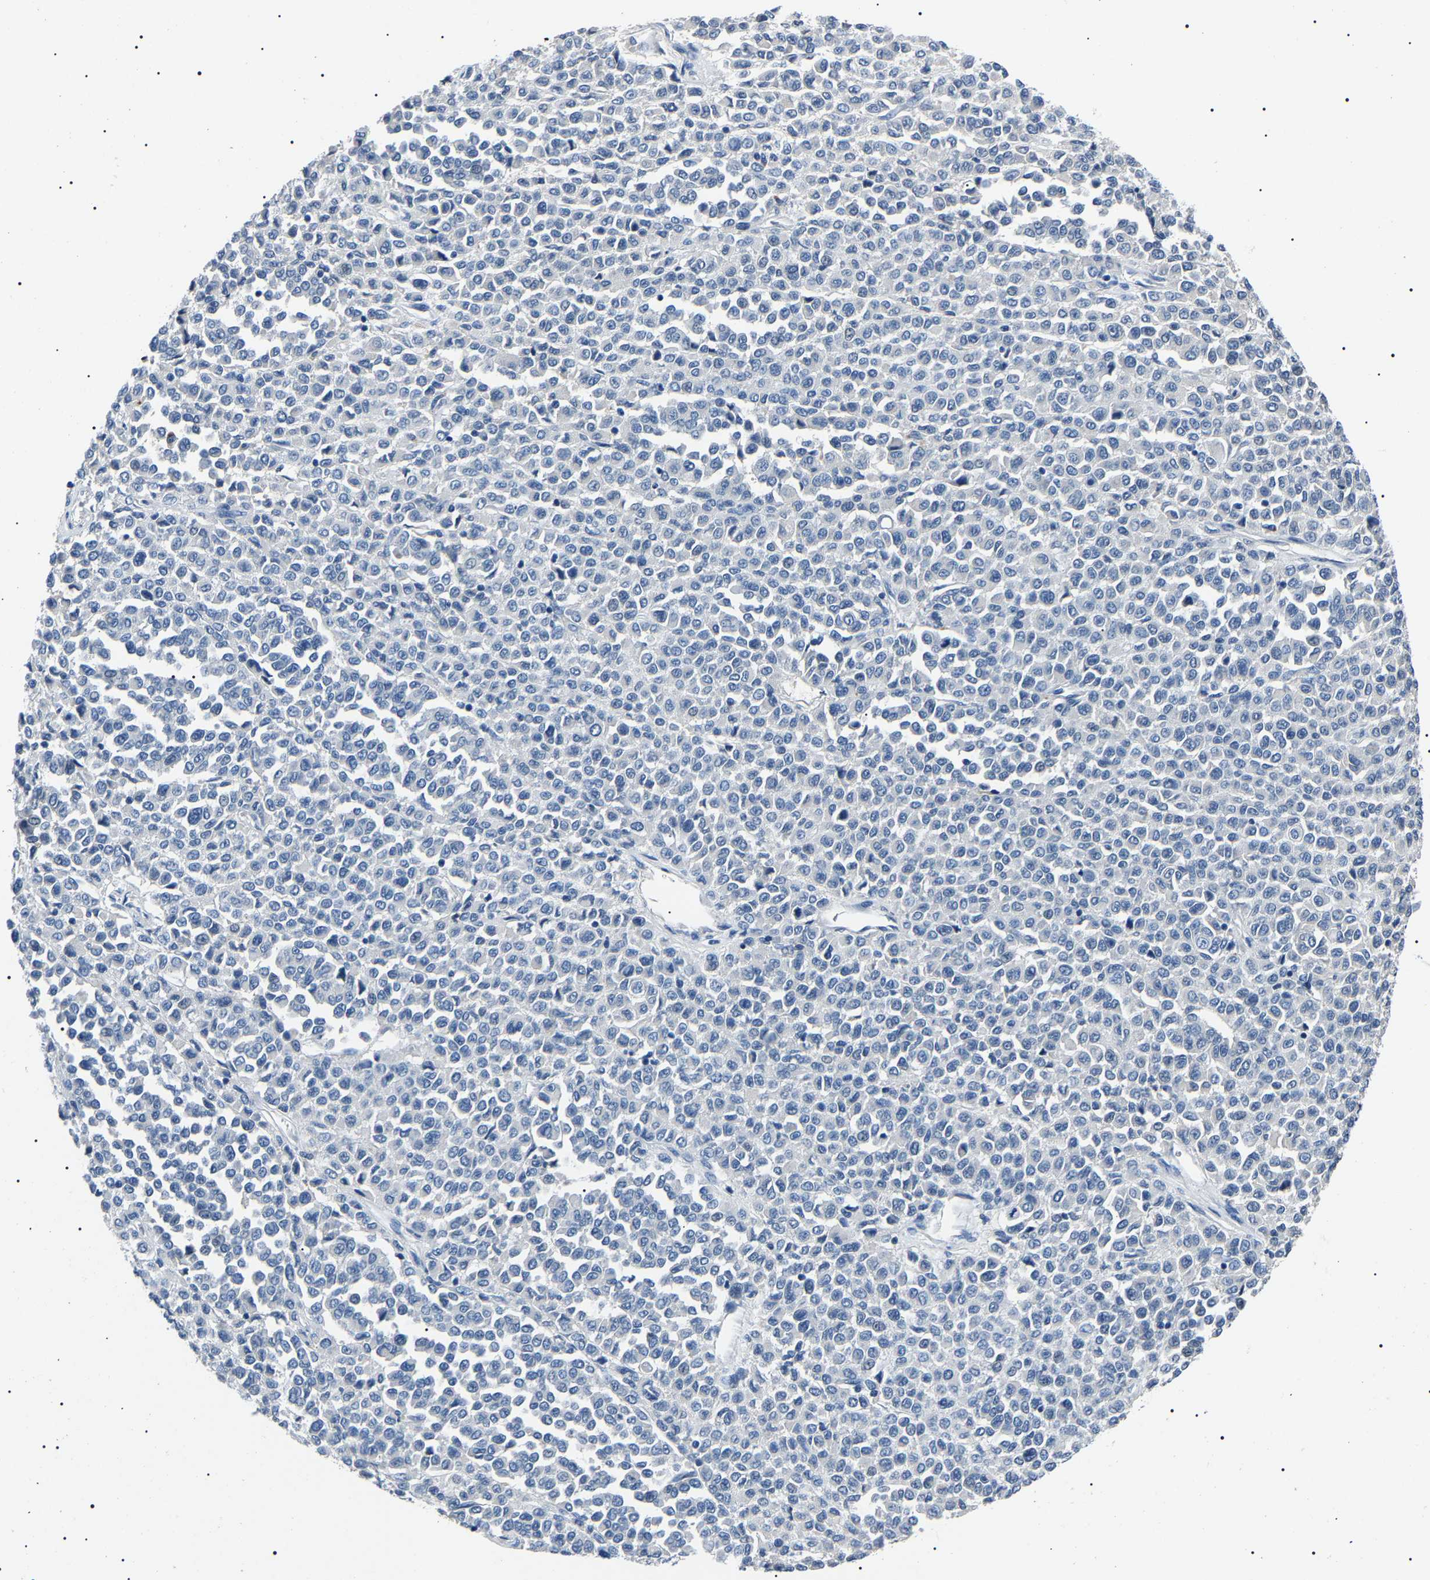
{"staining": {"intensity": "negative", "quantity": "none", "location": "none"}, "tissue": "melanoma", "cell_type": "Tumor cells", "image_type": "cancer", "snomed": [{"axis": "morphology", "description": "Malignant melanoma, Metastatic site"}, {"axis": "topography", "description": "Pancreas"}], "caption": "This photomicrograph is of malignant melanoma (metastatic site) stained with IHC to label a protein in brown with the nuclei are counter-stained blue. There is no staining in tumor cells. (DAB immunohistochemistry, high magnification).", "gene": "KLK15", "patient": {"sex": "female", "age": 30}}